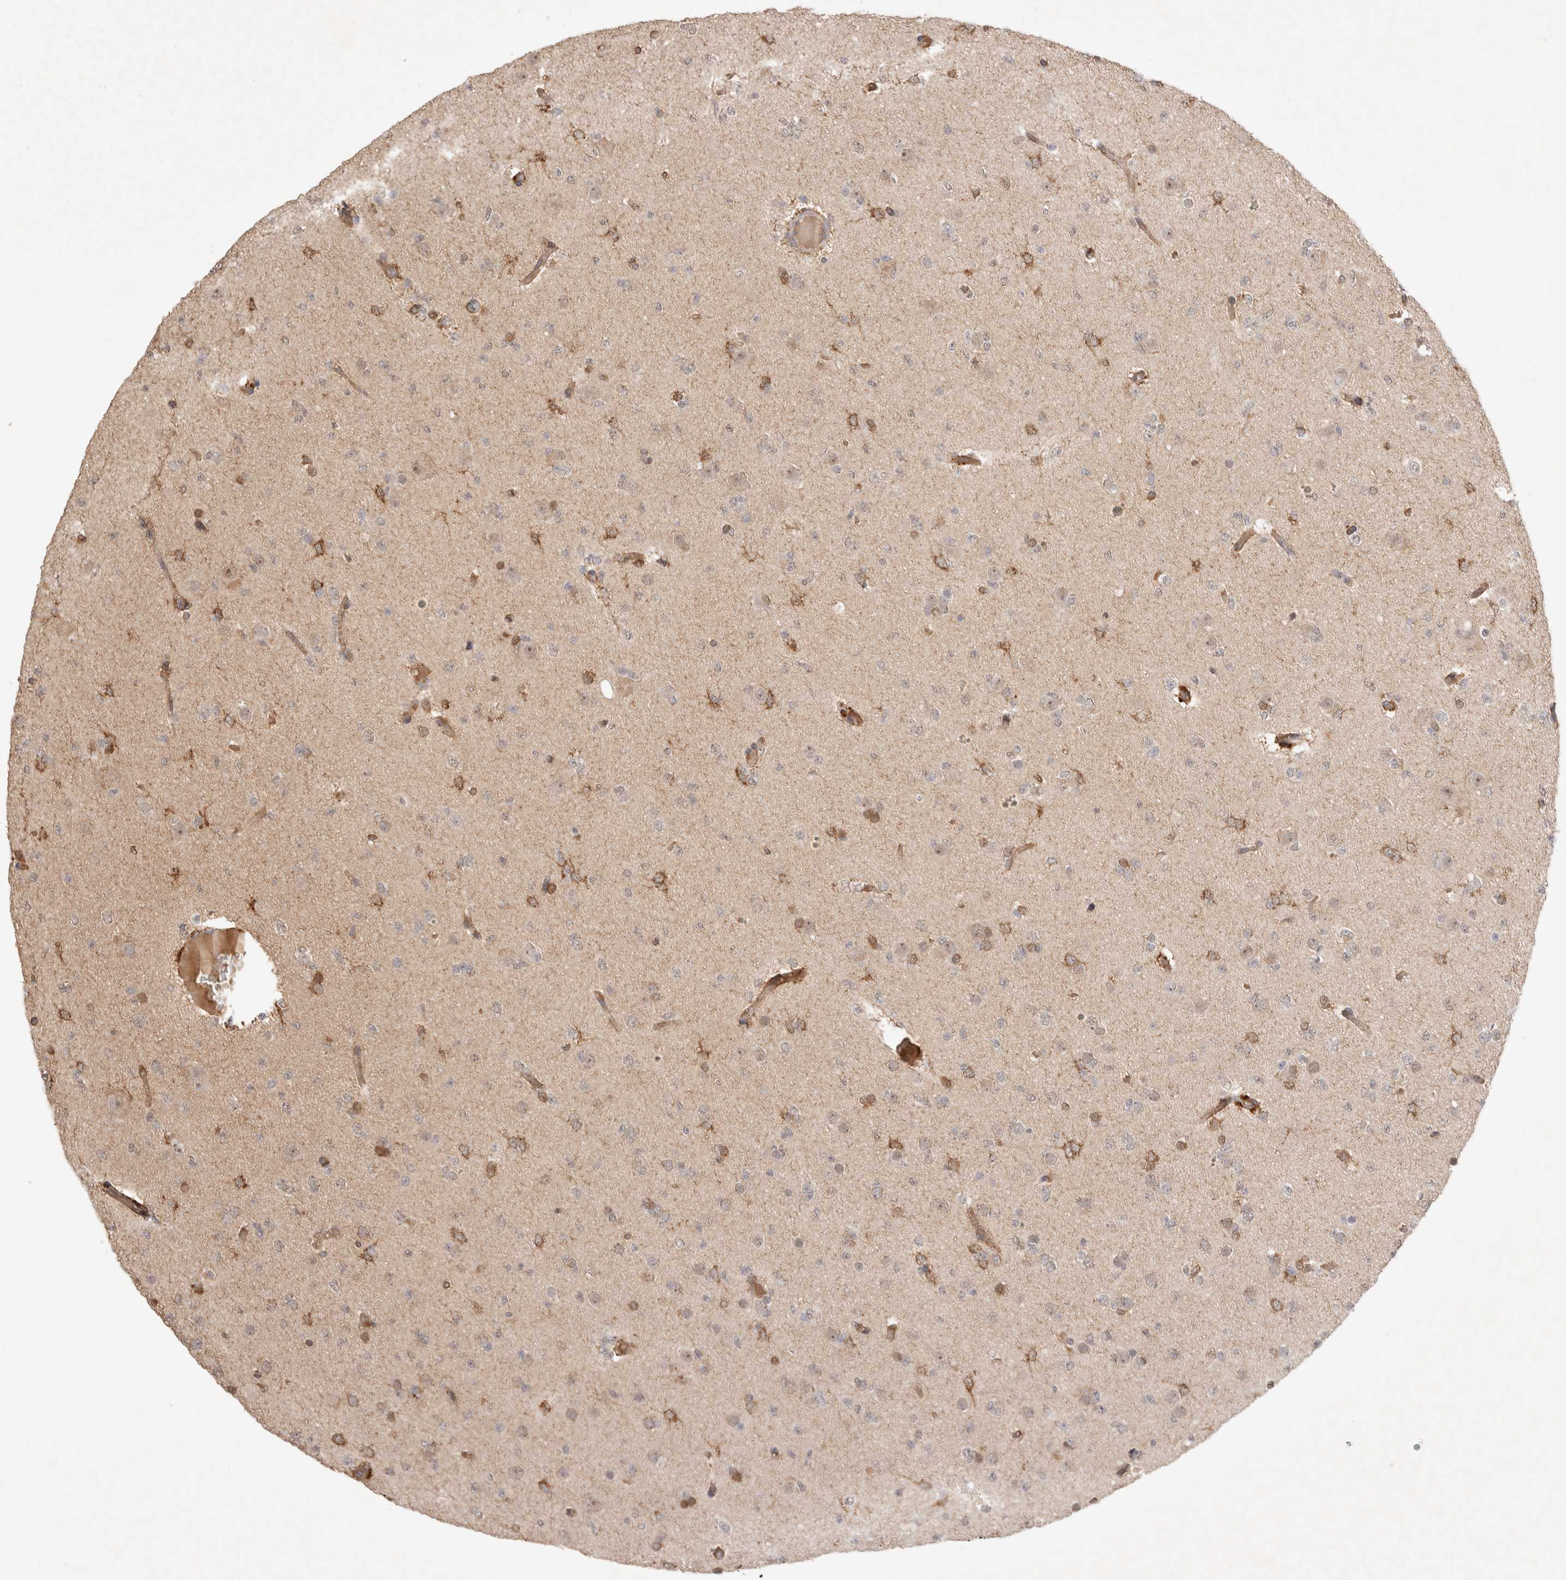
{"staining": {"intensity": "negative", "quantity": "none", "location": "none"}, "tissue": "glioma", "cell_type": "Tumor cells", "image_type": "cancer", "snomed": [{"axis": "morphology", "description": "Glioma, malignant, Low grade"}, {"axis": "topography", "description": "Brain"}], "caption": "A photomicrograph of human glioma is negative for staining in tumor cells. (Immunohistochemistry (ihc), brightfield microscopy, high magnification).", "gene": "FAM221A", "patient": {"sex": "female", "age": 22}}